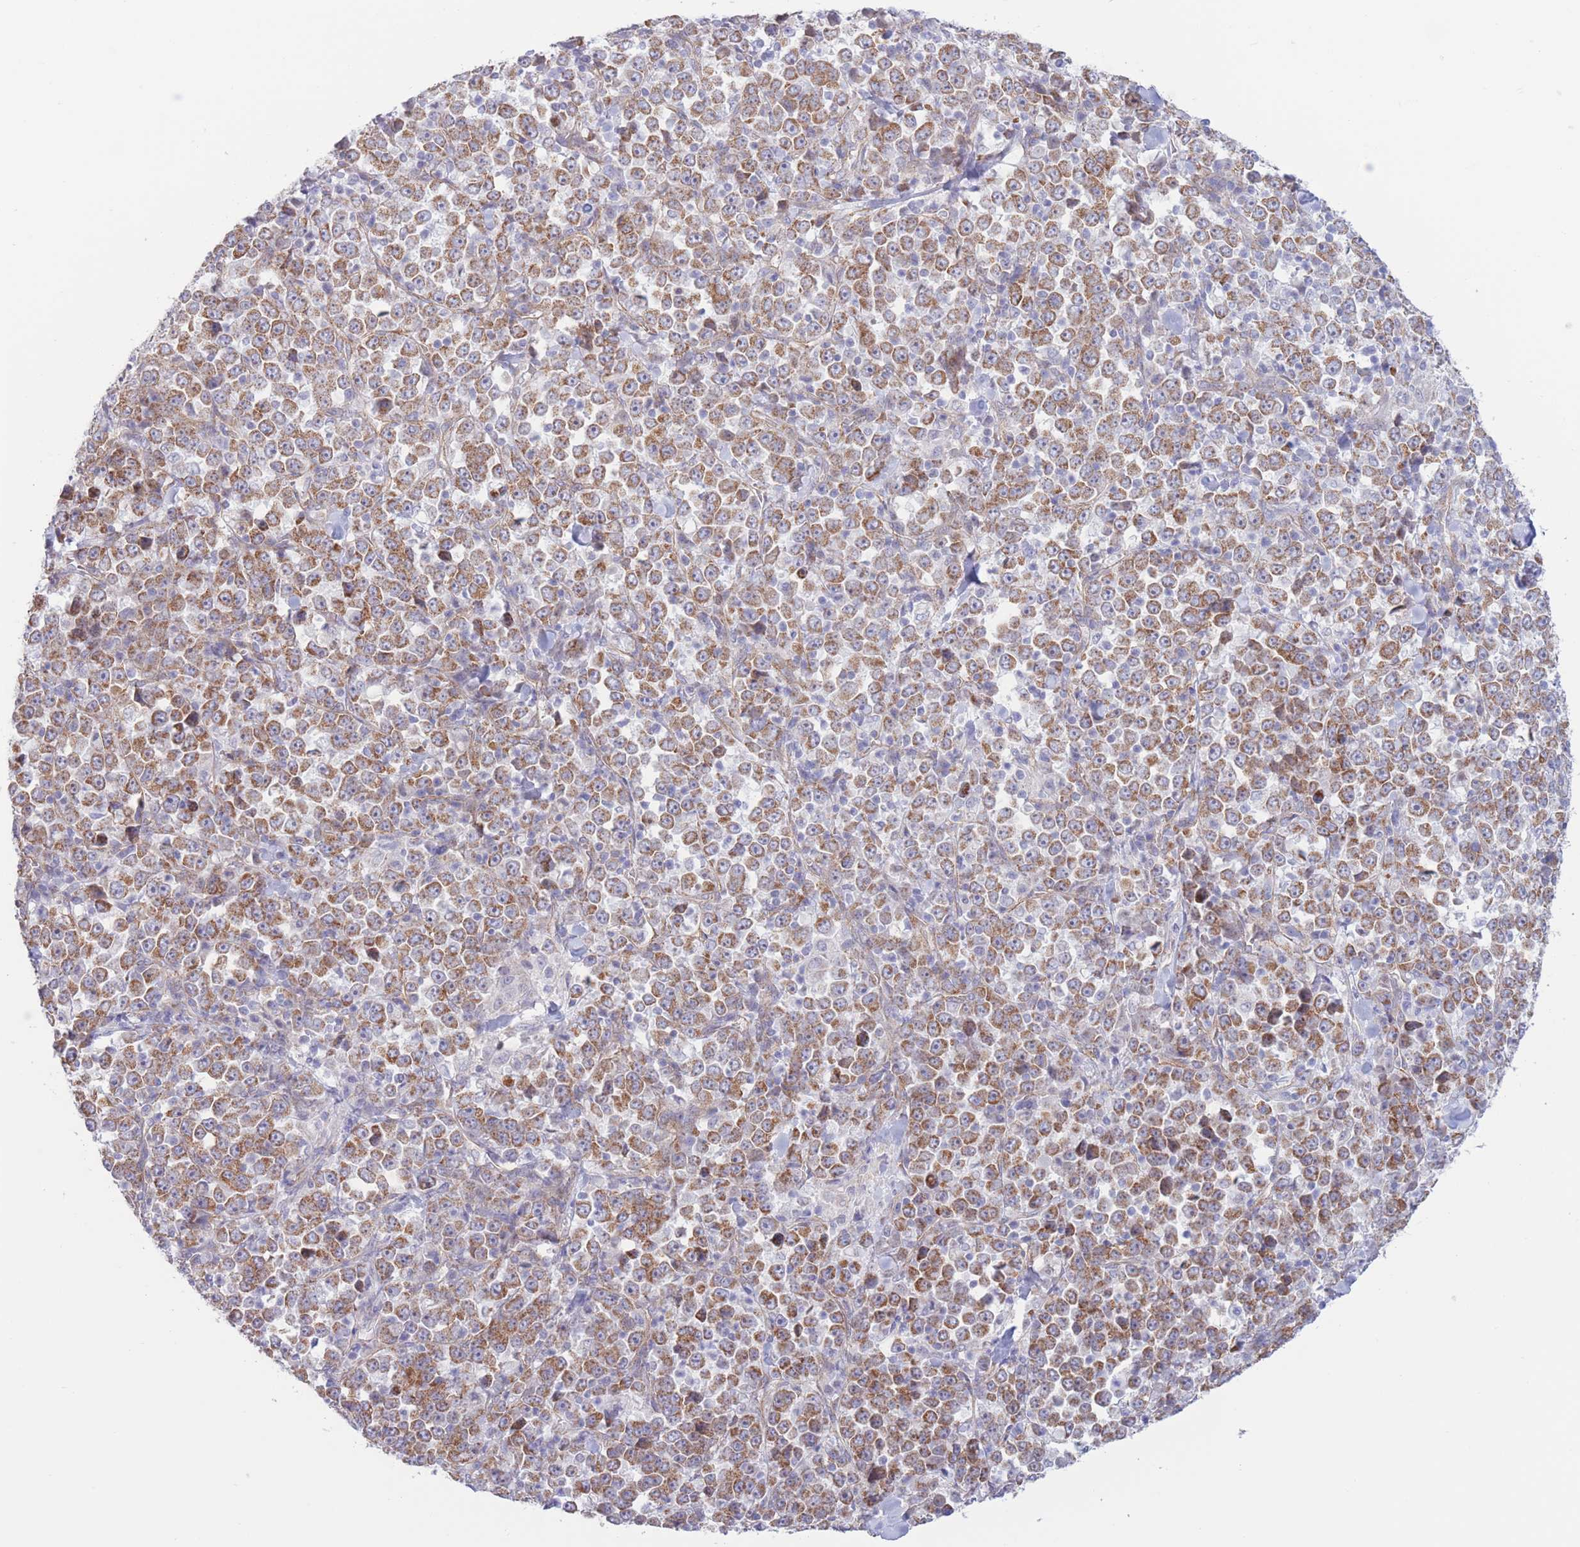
{"staining": {"intensity": "moderate", "quantity": ">75%", "location": "cytoplasmic/membranous"}, "tissue": "stomach cancer", "cell_type": "Tumor cells", "image_type": "cancer", "snomed": [{"axis": "morphology", "description": "Normal tissue, NOS"}, {"axis": "morphology", "description": "Adenocarcinoma, NOS"}, {"axis": "topography", "description": "Stomach, upper"}, {"axis": "topography", "description": "Stomach"}], "caption": "Moderate cytoplasmic/membranous positivity is identified in approximately >75% of tumor cells in stomach cancer (adenocarcinoma).", "gene": "MRPS31", "patient": {"sex": "male", "age": 59}}